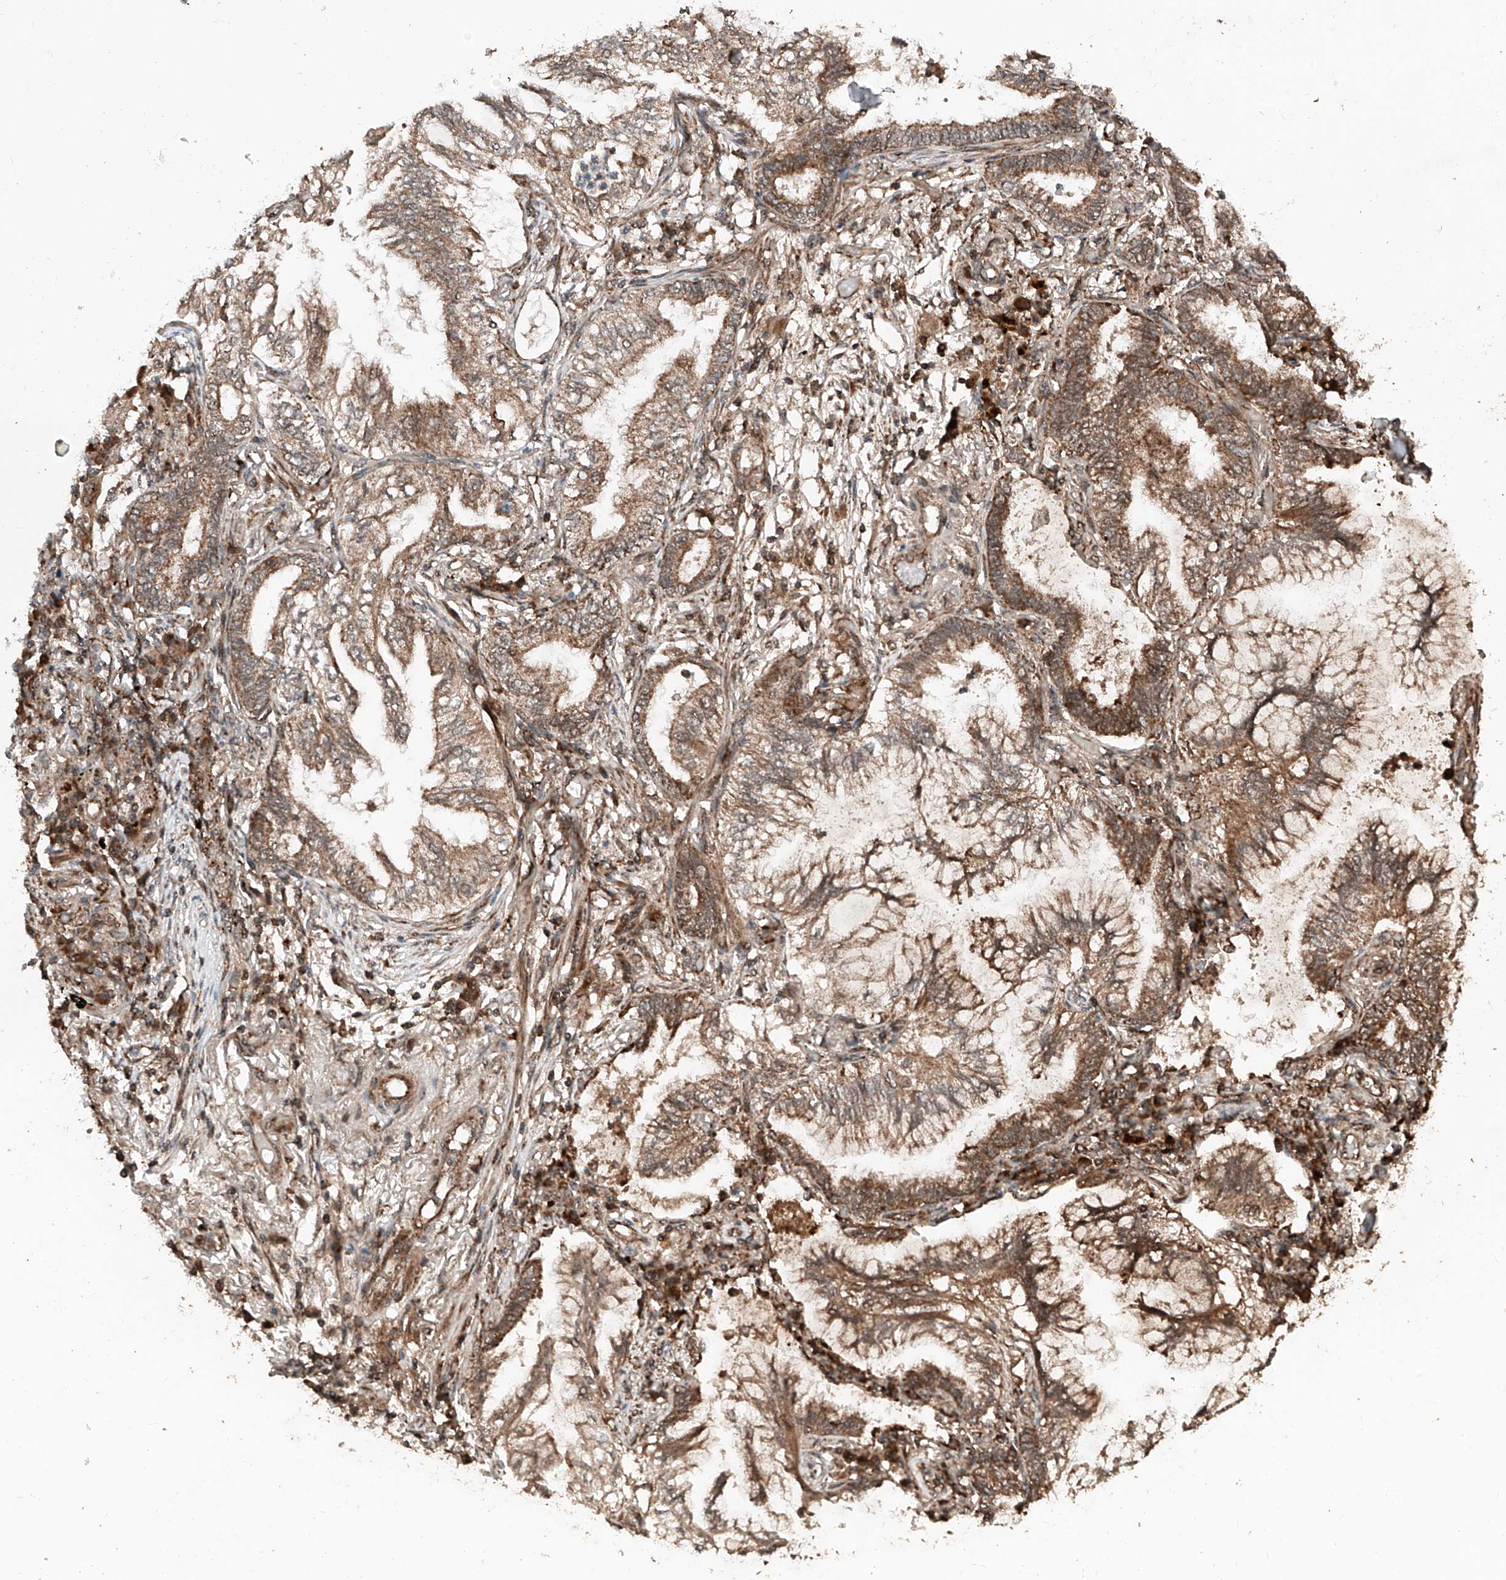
{"staining": {"intensity": "moderate", "quantity": ">75%", "location": "cytoplasmic/membranous"}, "tissue": "lung cancer", "cell_type": "Tumor cells", "image_type": "cancer", "snomed": [{"axis": "morphology", "description": "Adenocarcinoma, NOS"}, {"axis": "topography", "description": "Lung"}], "caption": "Adenocarcinoma (lung) stained with DAB (3,3'-diaminobenzidine) IHC displays medium levels of moderate cytoplasmic/membranous expression in about >75% of tumor cells.", "gene": "ZSCAN29", "patient": {"sex": "female", "age": 70}}